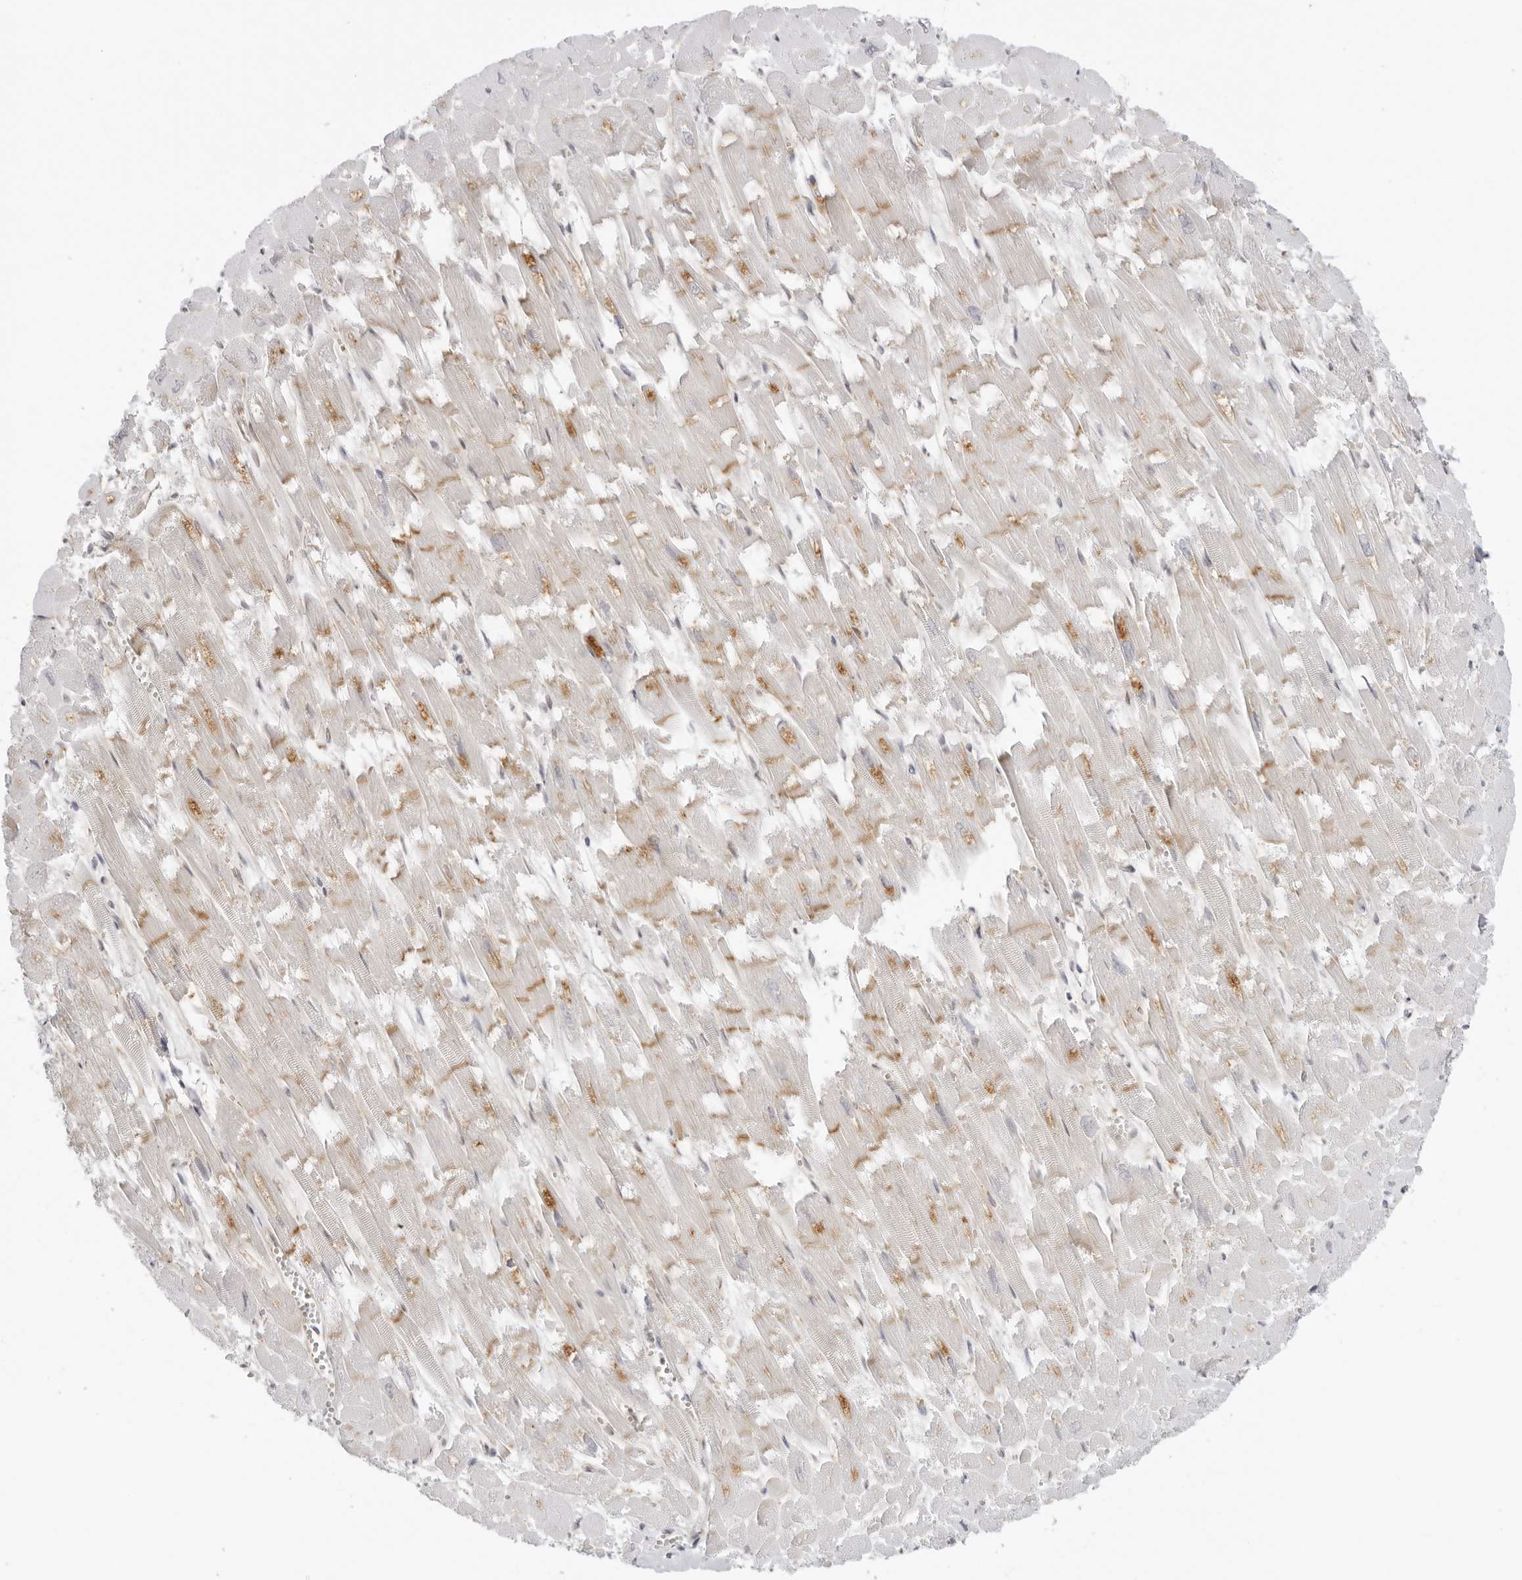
{"staining": {"intensity": "moderate", "quantity": "25%-75%", "location": "cytoplasmic/membranous"}, "tissue": "heart muscle", "cell_type": "Cardiomyocytes", "image_type": "normal", "snomed": [{"axis": "morphology", "description": "Normal tissue, NOS"}, {"axis": "topography", "description": "Heart"}], "caption": "Unremarkable heart muscle exhibits moderate cytoplasmic/membranous expression in approximately 25%-75% of cardiomyocytes, visualized by immunohistochemistry. The protein of interest is stained brown, and the nuclei are stained in blue (DAB IHC with brightfield microscopy, high magnification).", "gene": "TRAPPC3", "patient": {"sex": "male", "age": 54}}